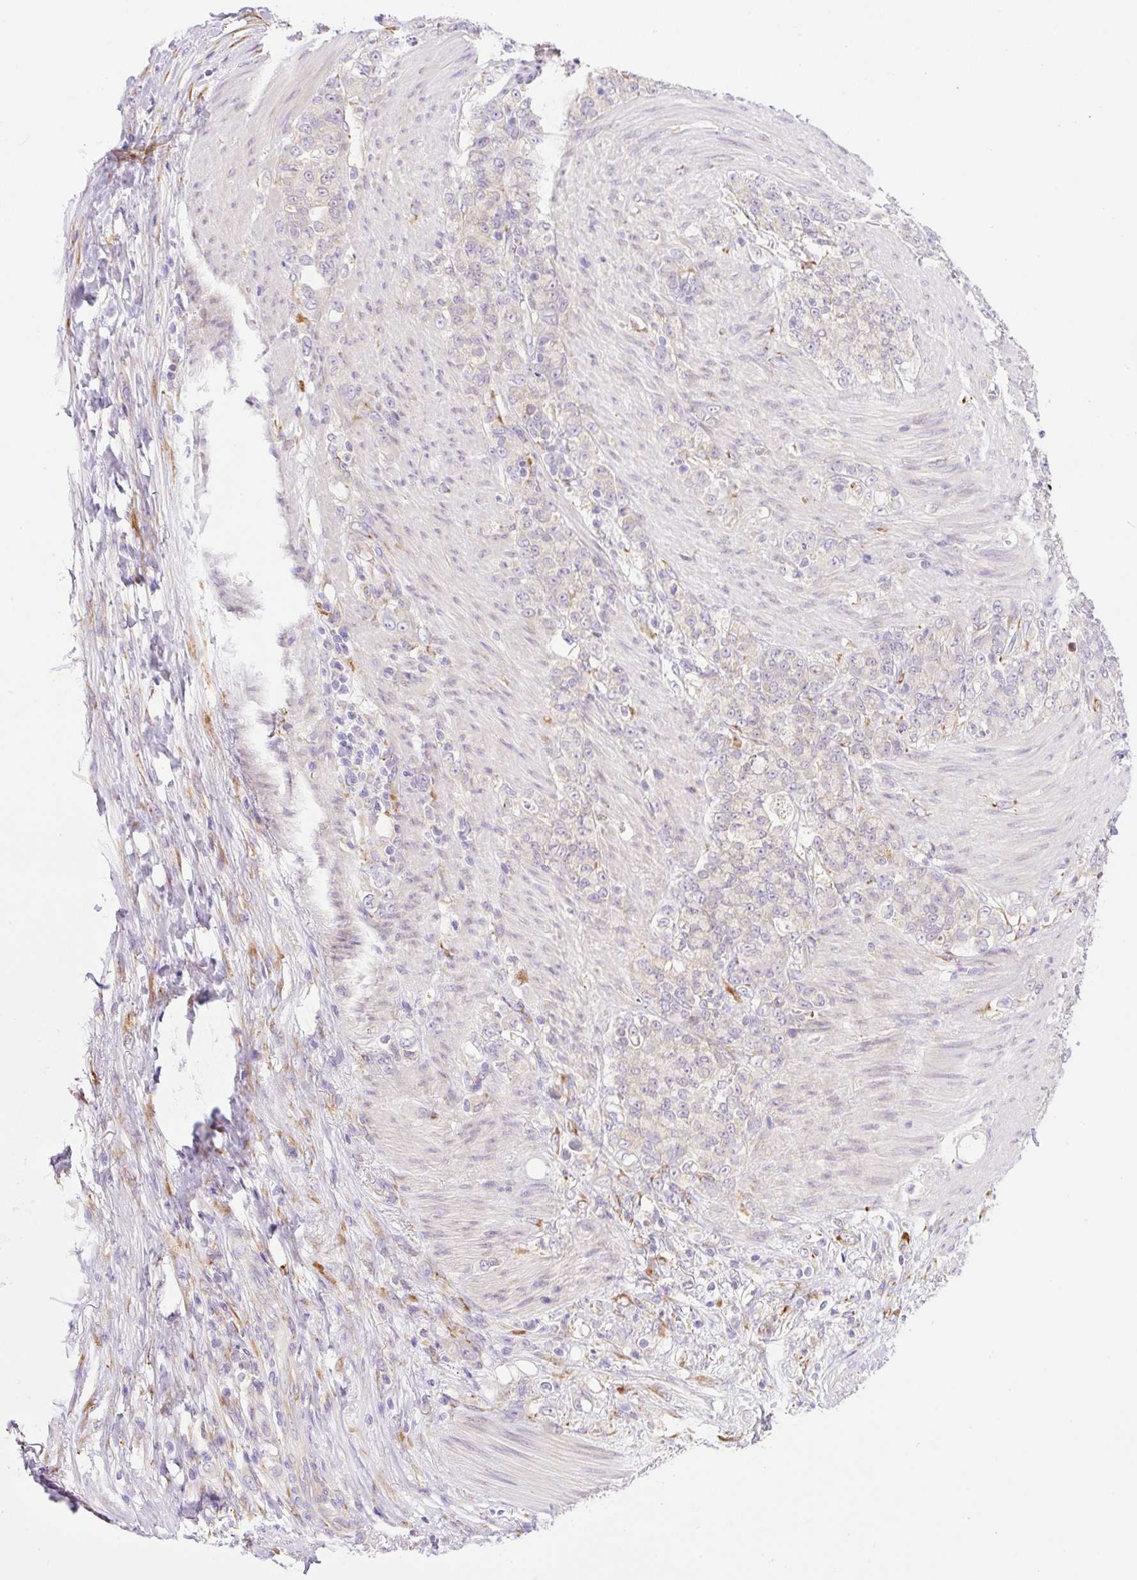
{"staining": {"intensity": "negative", "quantity": "none", "location": "none"}, "tissue": "stomach cancer", "cell_type": "Tumor cells", "image_type": "cancer", "snomed": [{"axis": "morphology", "description": "Adenocarcinoma, NOS"}, {"axis": "topography", "description": "Stomach"}], "caption": "Tumor cells show no significant positivity in stomach cancer (adenocarcinoma).", "gene": "POFUT1", "patient": {"sex": "female", "age": 79}}